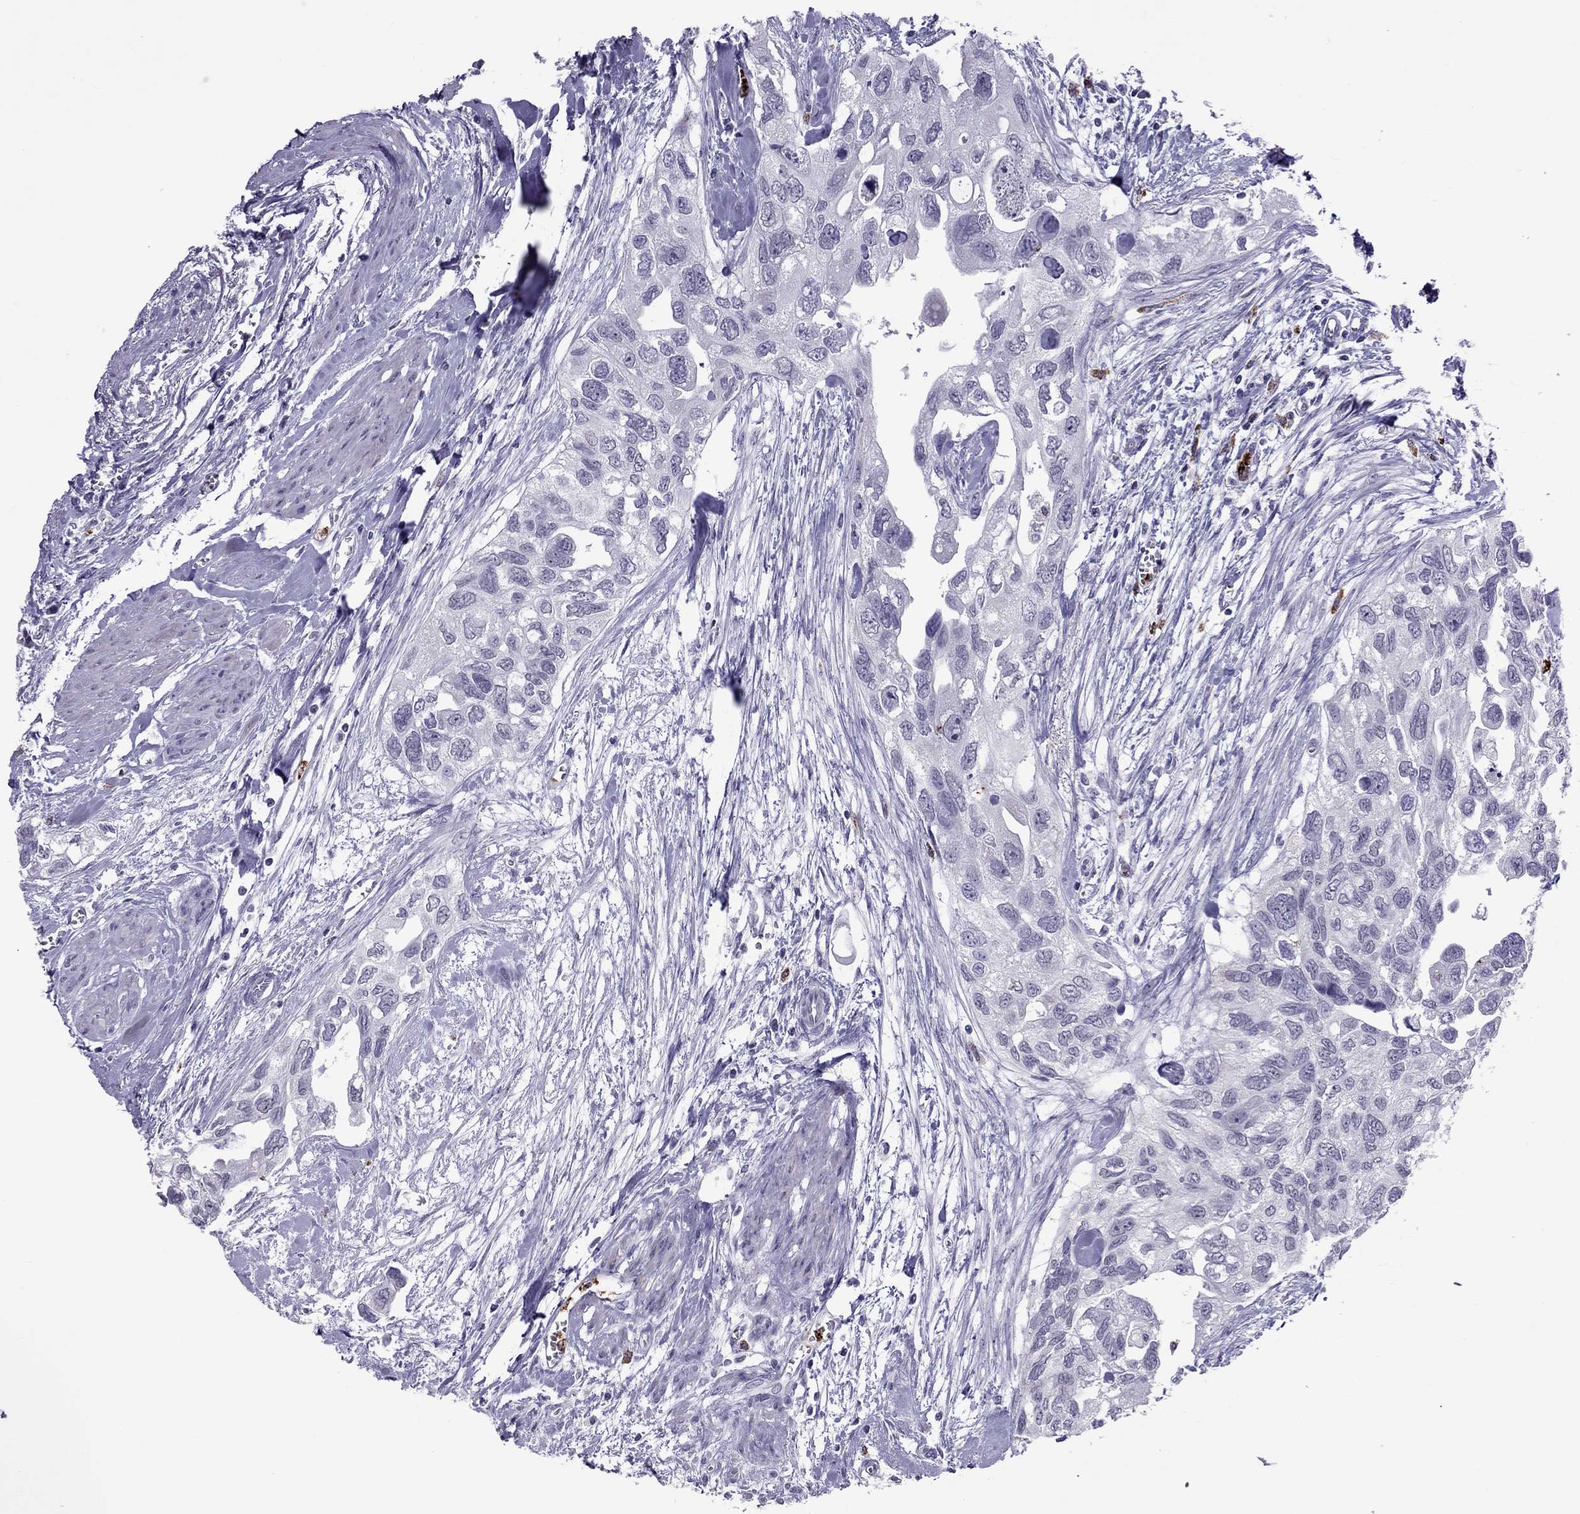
{"staining": {"intensity": "negative", "quantity": "none", "location": "none"}, "tissue": "urothelial cancer", "cell_type": "Tumor cells", "image_type": "cancer", "snomed": [{"axis": "morphology", "description": "Urothelial carcinoma, High grade"}, {"axis": "topography", "description": "Urinary bladder"}], "caption": "Immunohistochemistry of human urothelial carcinoma (high-grade) reveals no staining in tumor cells.", "gene": "CCL27", "patient": {"sex": "male", "age": 59}}